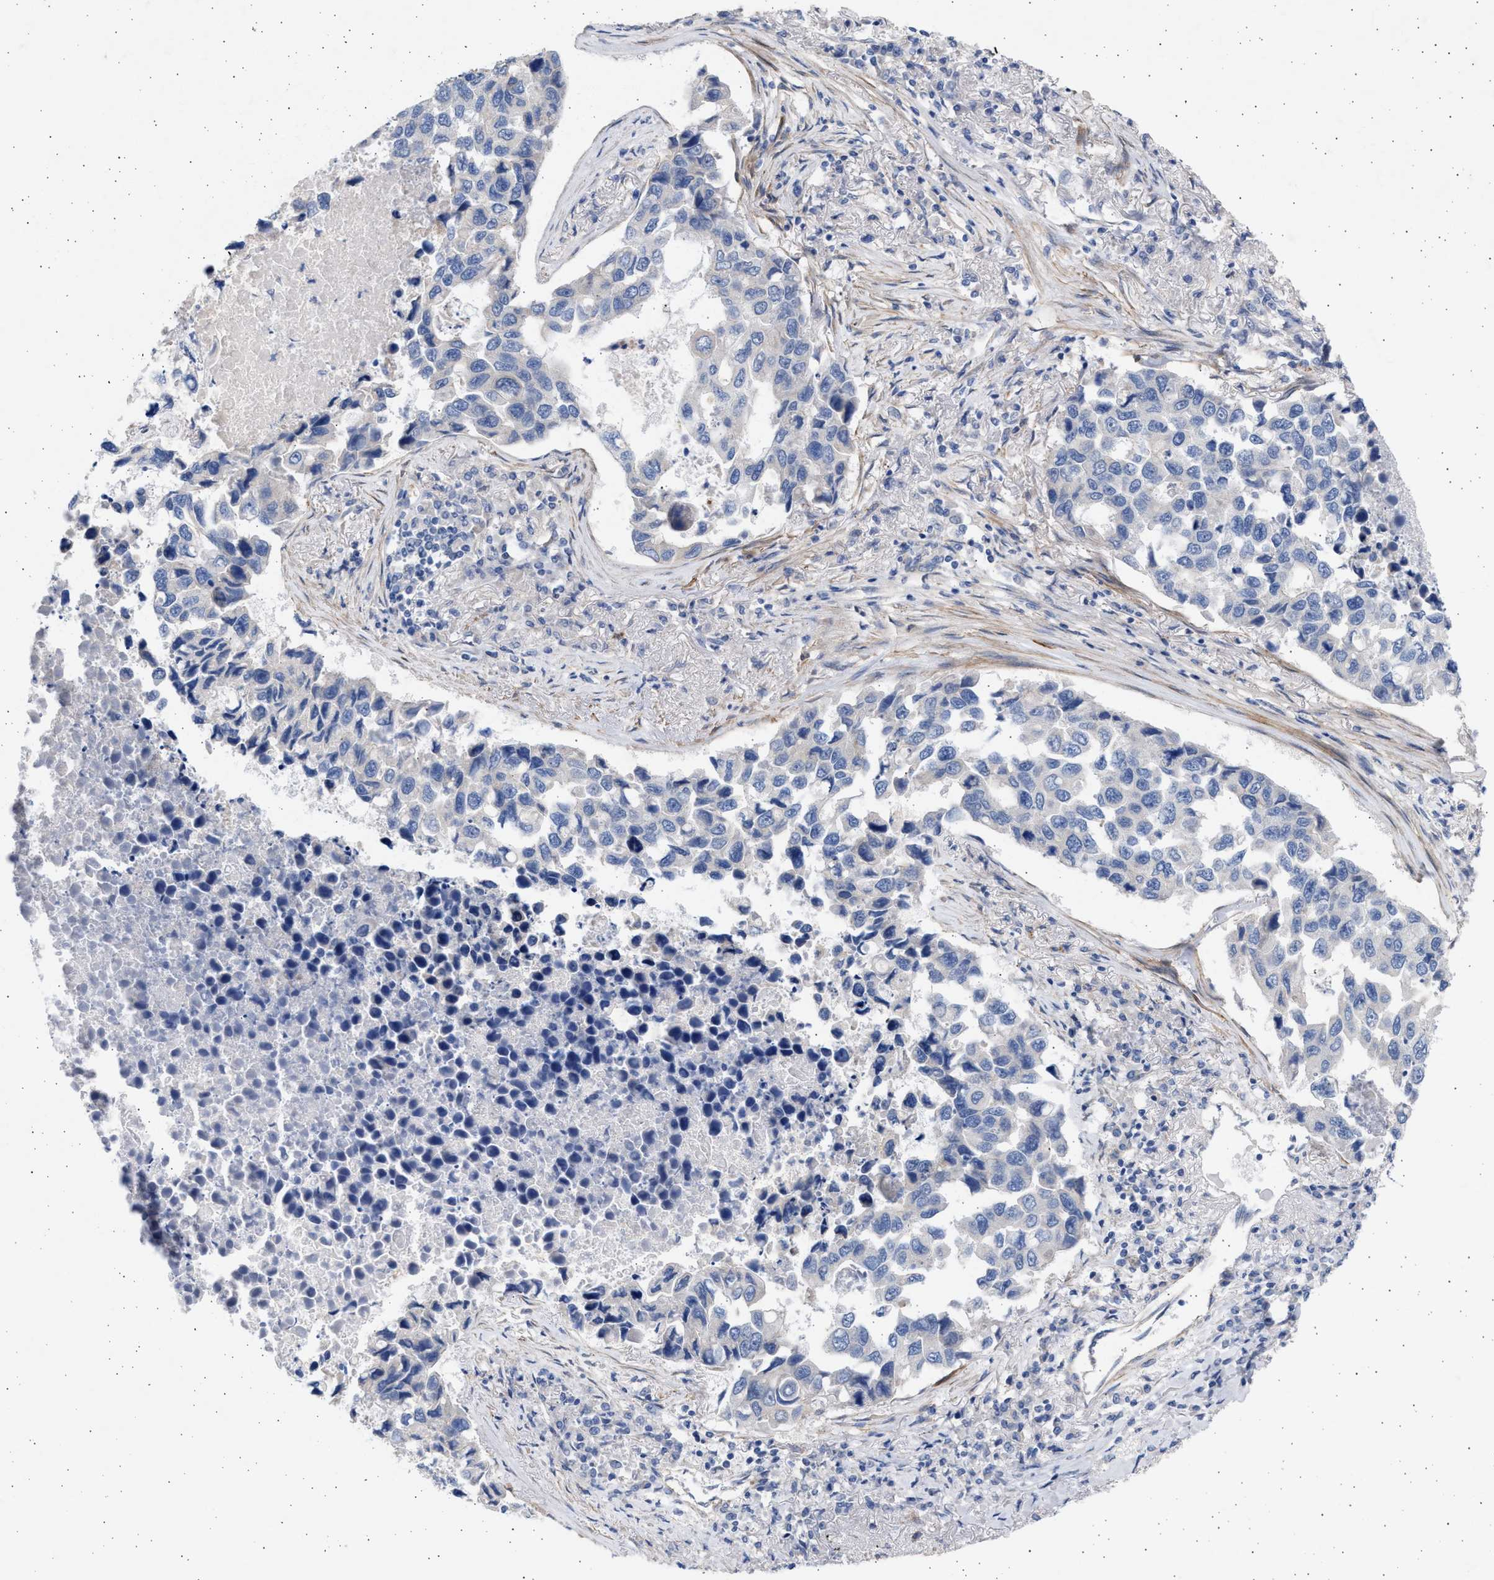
{"staining": {"intensity": "negative", "quantity": "none", "location": "none"}, "tissue": "lung cancer", "cell_type": "Tumor cells", "image_type": "cancer", "snomed": [{"axis": "morphology", "description": "Adenocarcinoma, NOS"}, {"axis": "topography", "description": "Lung"}], "caption": "Immunohistochemistry (IHC) of adenocarcinoma (lung) exhibits no staining in tumor cells.", "gene": "NBR1", "patient": {"sex": "male", "age": 64}}